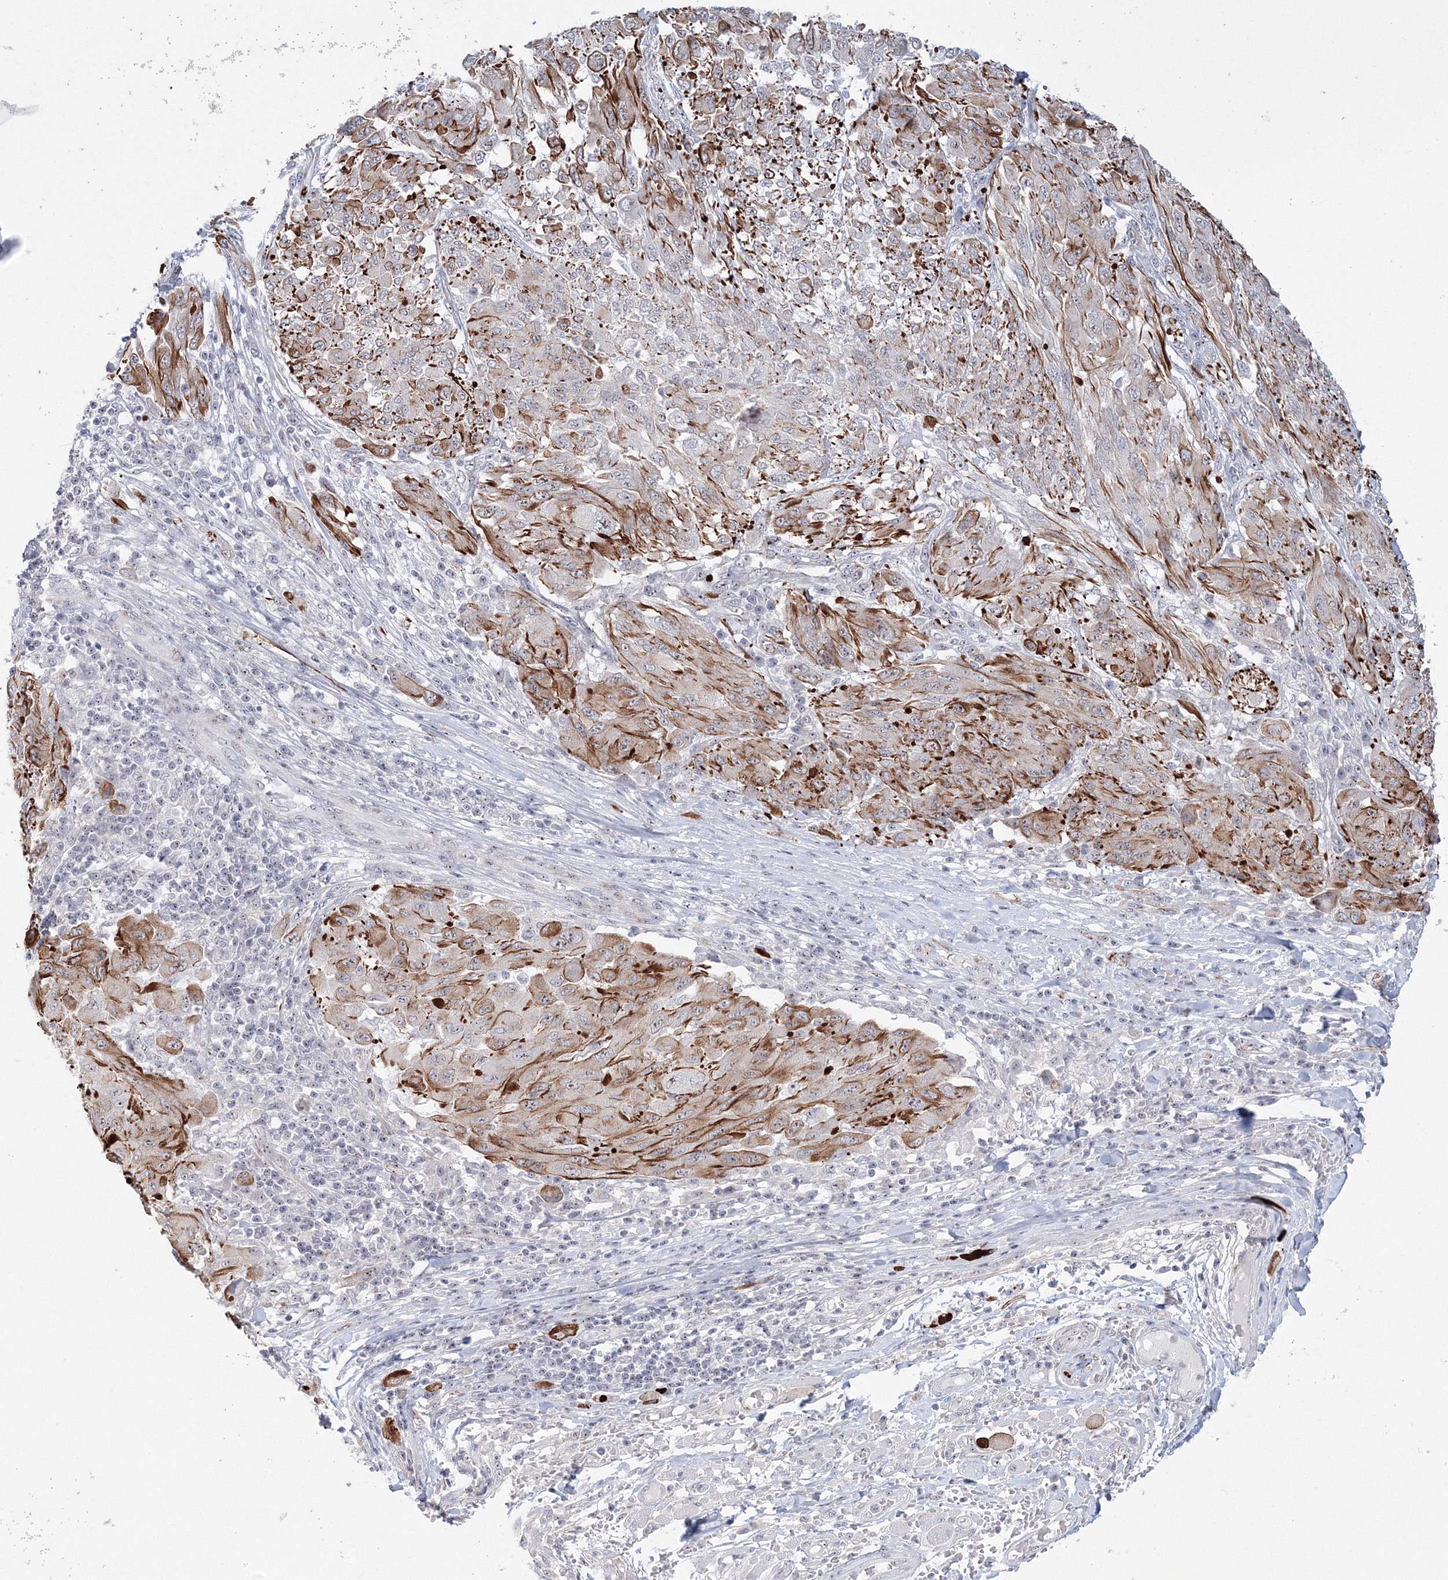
{"staining": {"intensity": "moderate", "quantity": ">75%", "location": "cytoplasmic/membranous"}, "tissue": "melanoma", "cell_type": "Tumor cells", "image_type": "cancer", "snomed": [{"axis": "morphology", "description": "Malignant melanoma, NOS"}, {"axis": "topography", "description": "Skin"}], "caption": "This photomicrograph displays IHC staining of human malignant melanoma, with medium moderate cytoplasmic/membranous staining in approximately >75% of tumor cells.", "gene": "SIRT7", "patient": {"sex": "female", "age": 91}}